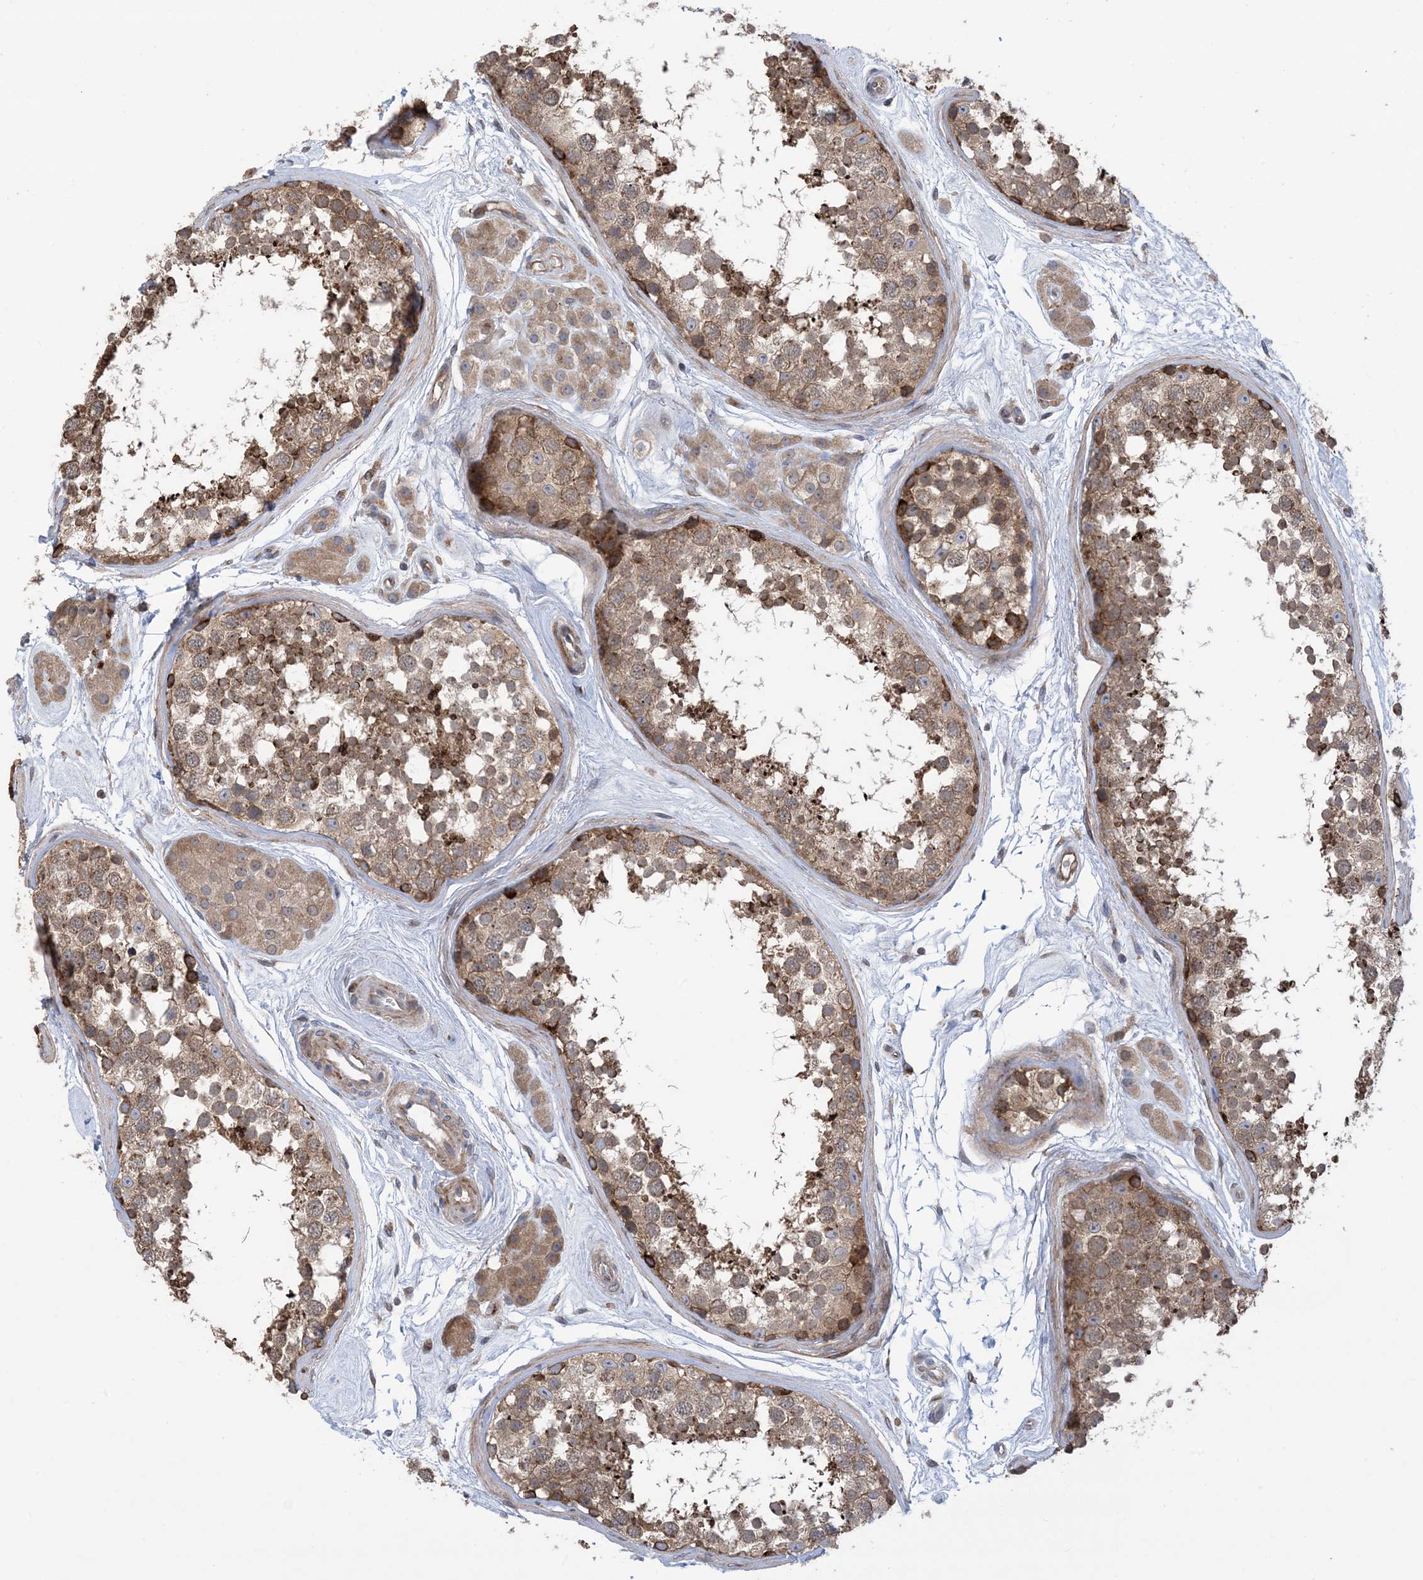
{"staining": {"intensity": "moderate", "quantity": ">75%", "location": "cytoplasmic/membranous"}, "tissue": "testis", "cell_type": "Cells in seminiferous ducts", "image_type": "normal", "snomed": [{"axis": "morphology", "description": "Normal tissue, NOS"}, {"axis": "topography", "description": "Testis"}], "caption": "Protein staining of unremarkable testis displays moderate cytoplasmic/membranous expression in approximately >75% of cells in seminiferous ducts. (DAB IHC with brightfield microscopy, high magnification).", "gene": "CLEC16A", "patient": {"sex": "male", "age": 56}}